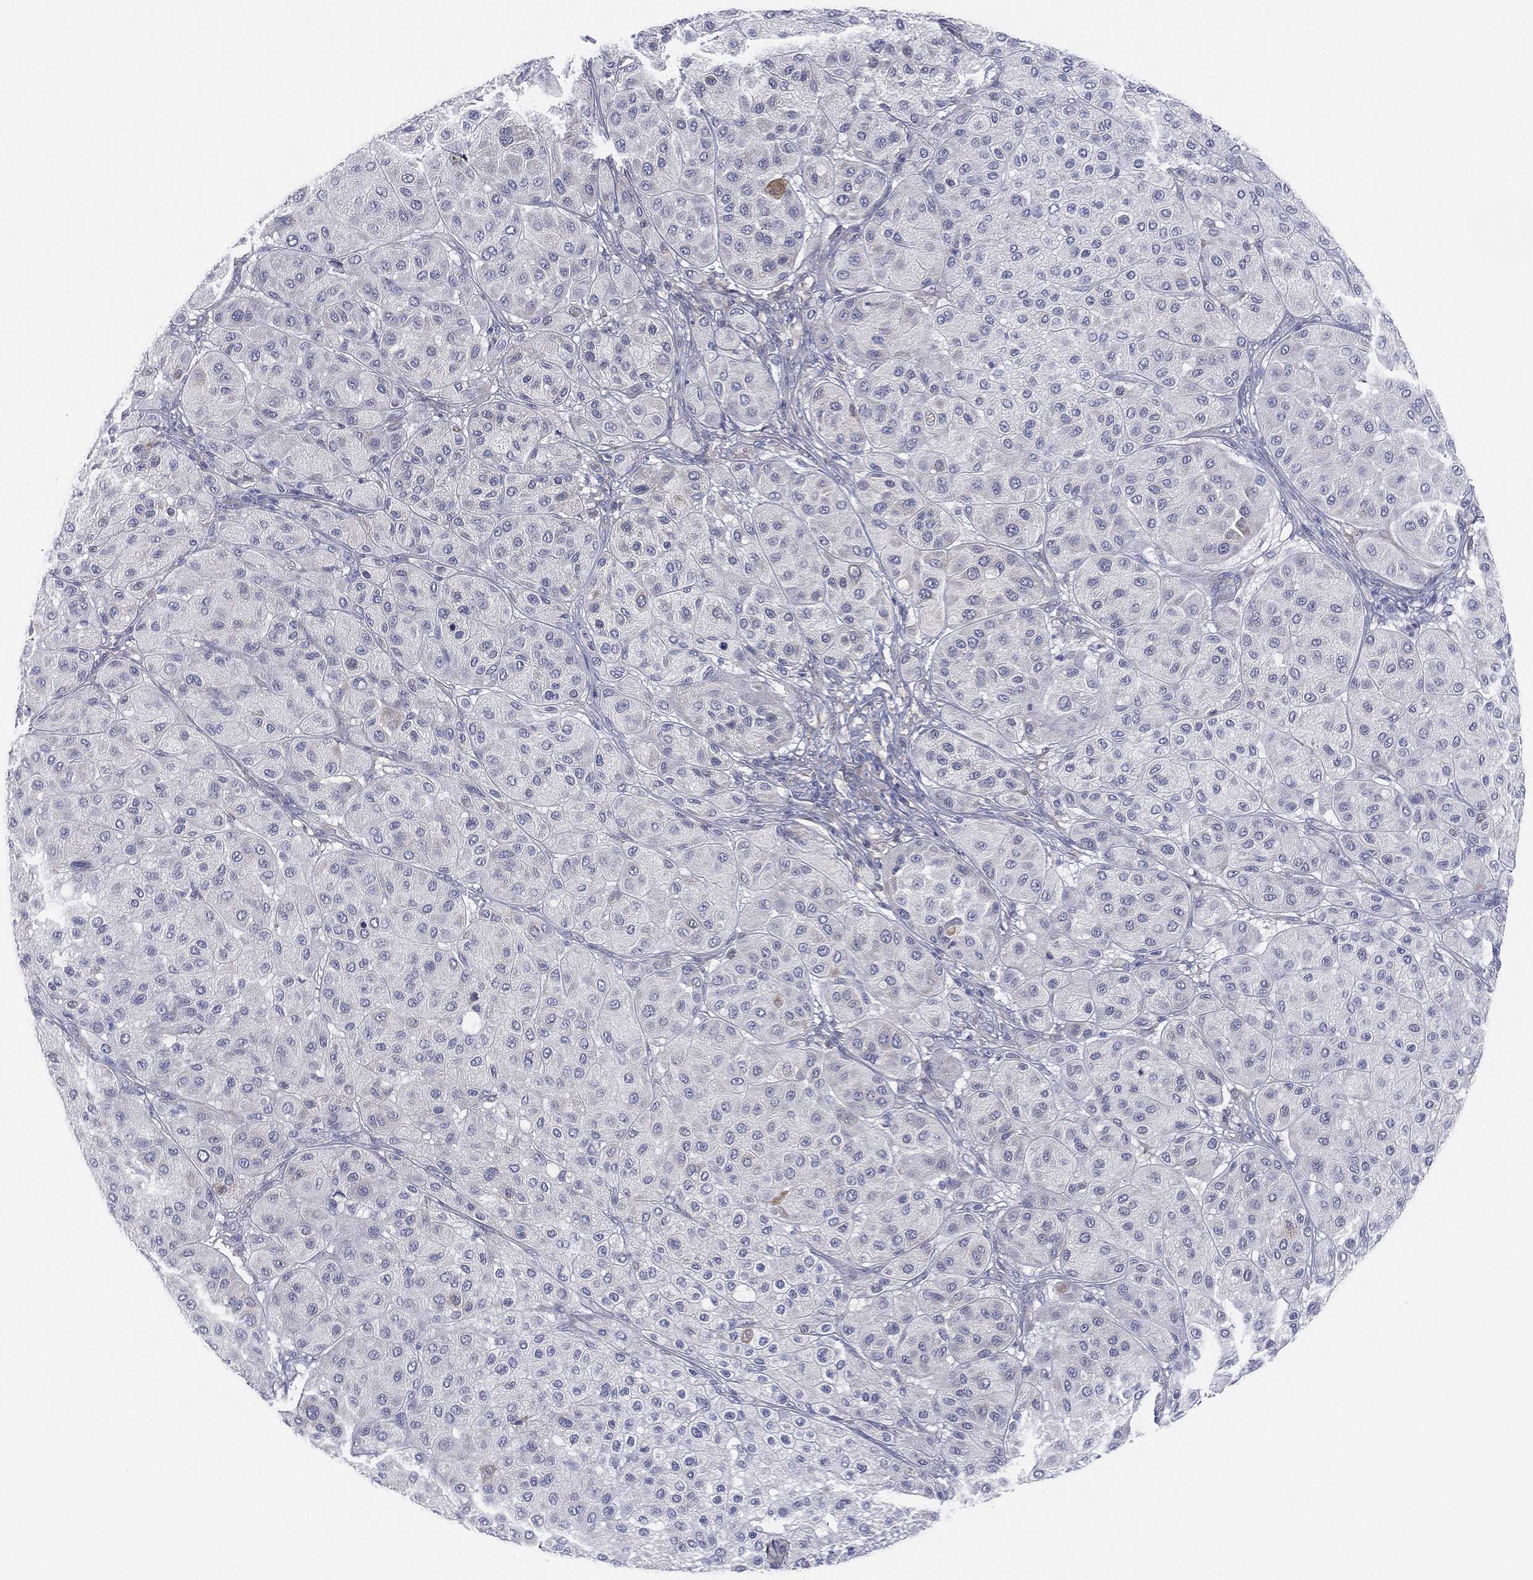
{"staining": {"intensity": "weak", "quantity": "<25%", "location": "cytoplasmic/membranous"}, "tissue": "melanoma", "cell_type": "Tumor cells", "image_type": "cancer", "snomed": [{"axis": "morphology", "description": "Malignant melanoma, Metastatic site"}, {"axis": "topography", "description": "Smooth muscle"}], "caption": "Histopathology image shows no significant protein staining in tumor cells of malignant melanoma (metastatic site).", "gene": "MLF1", "patient": {"sex": "male", "age": 41}}